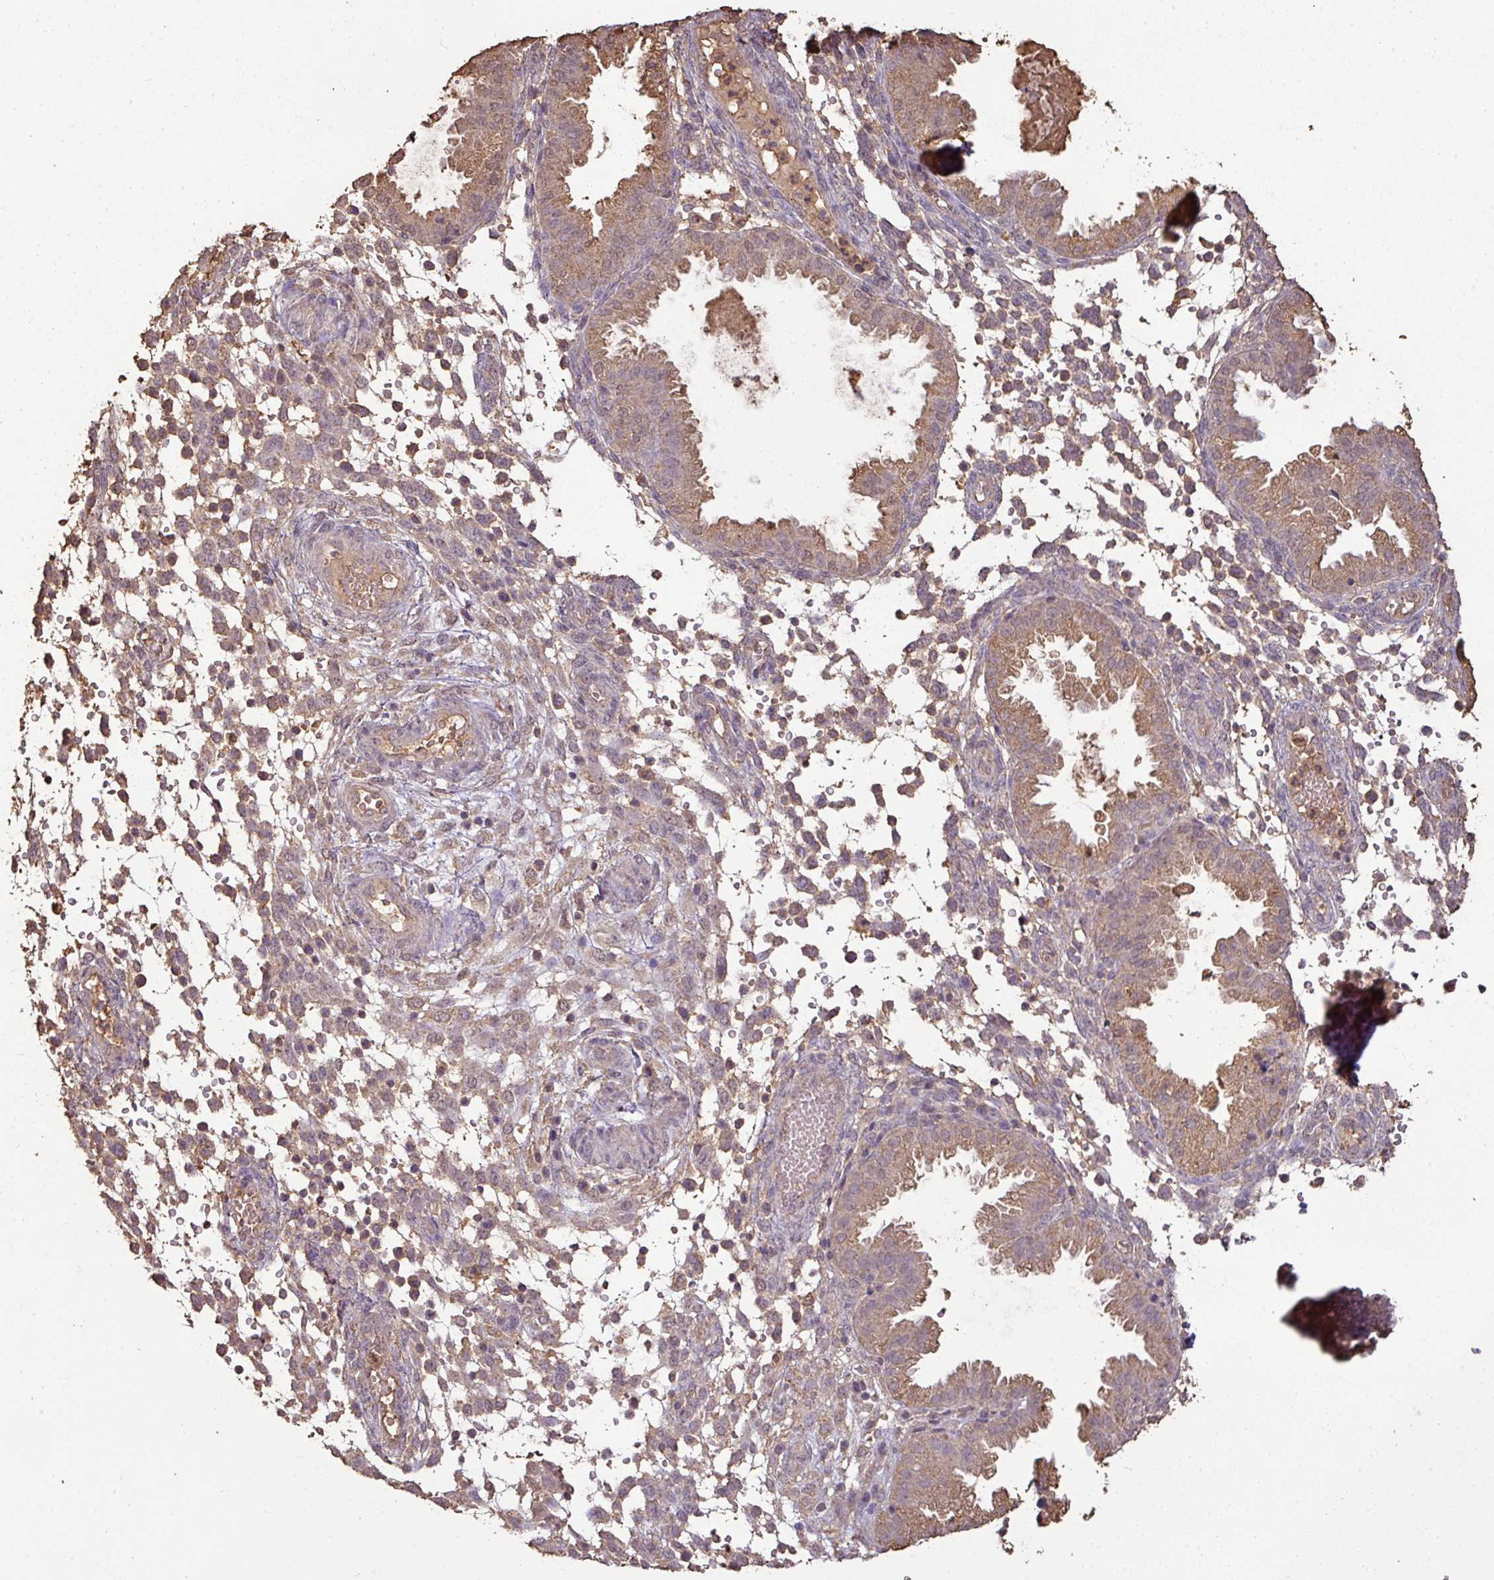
{"staining": {"intensity": "moderate", "quantity": "<25%", "location": "cytoplasmic/membranous"}, "tissue": "endometrium", "cell_type": "Cells in endometrial stroma", "image_type": "normal", "snomed": [{"axis": "morphology", "description": "Normal tissue, NOS"}, {"axis": "topography", "description": "Endometrium"}], "caption": "Brown immunohistochemical staining in benign human endometrium displays moderate cytoplasmic/membranous staining in approximately <25% of cells in endometrial stroma.", "gene": "ATAT1", "patient": {"sex": "female", "age": 33}}